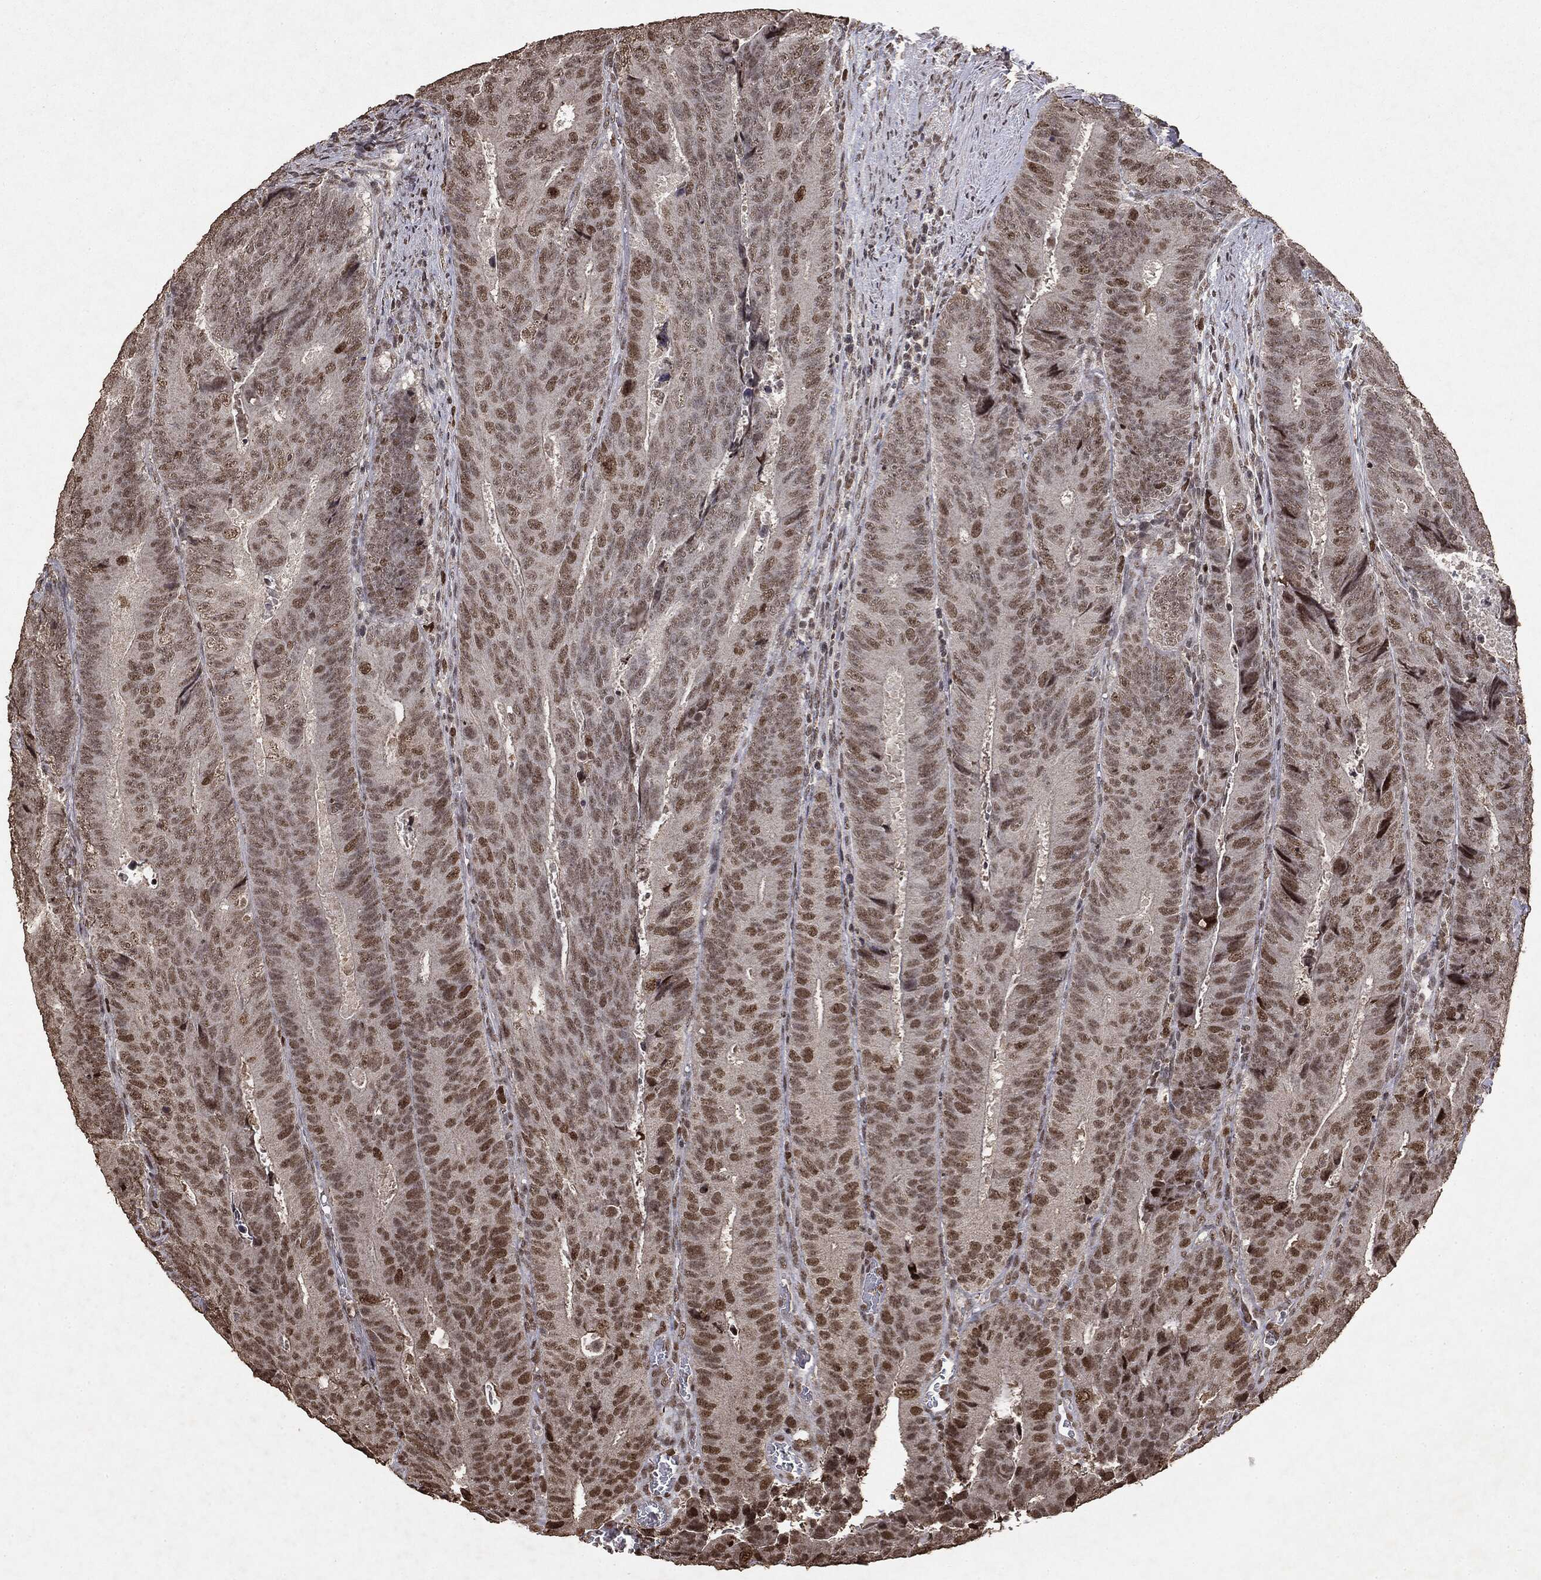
{"staining": {"intensity": "moderate", "quantity": "25%-75%", "location": "nuclear"}, "tissue": "colorectal cancer", "cell_type": "Tumor cells", "image_type": "cancer", "snomed": [{"axis": "morphology", "description": "Adenocarcinoma, NOS"}, {"axis": "topography", "description": "Colon"}], "caption": "The photomicrograph exhibits immunohistochemical staining of adenocarcinoma (colorectal). There is moderate nuclear staining is present in approximately 25%-75% of tumor cells.", "gene": "RAD18", "patient": {"sex": "female", "age": 48}}